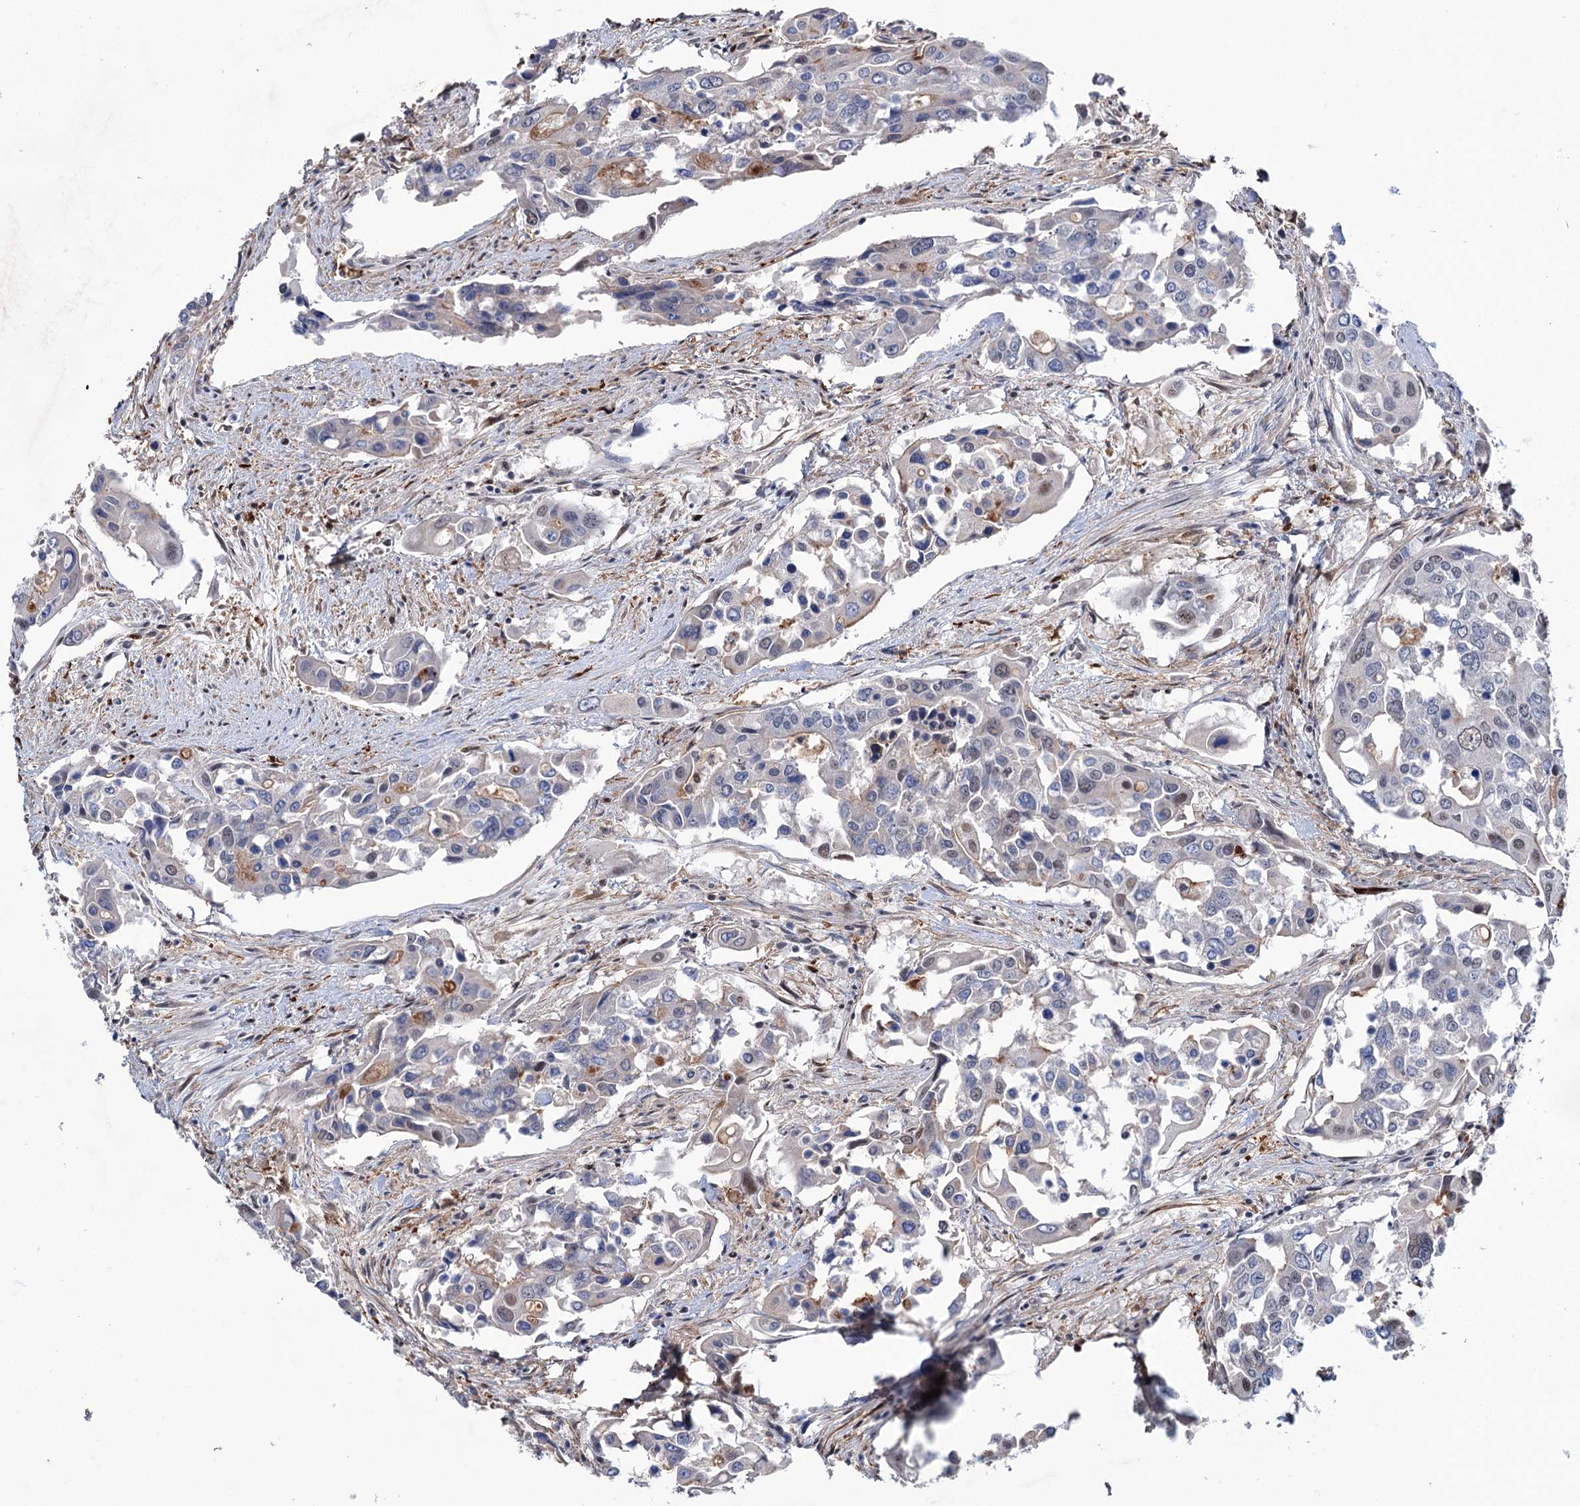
{"staining": {"intensity": "weak", "quantity": "<25%", "location": "nuclear"}, "tissue": "colorectal cancer", "cell_type": "Tumor cells", "image_type": "cancer", "snomed": [{"axis": "morphology", "description": "Adenocarcinoma, NOS"}, {"axis": "topography", "description": "Colon"}], "caption": "Human colorectal cancer stained for a protein using IHC demonstrates no staining in tumor cells.", "gene": "FAM53A", "patient": {"sex": "male", "age": 77}}